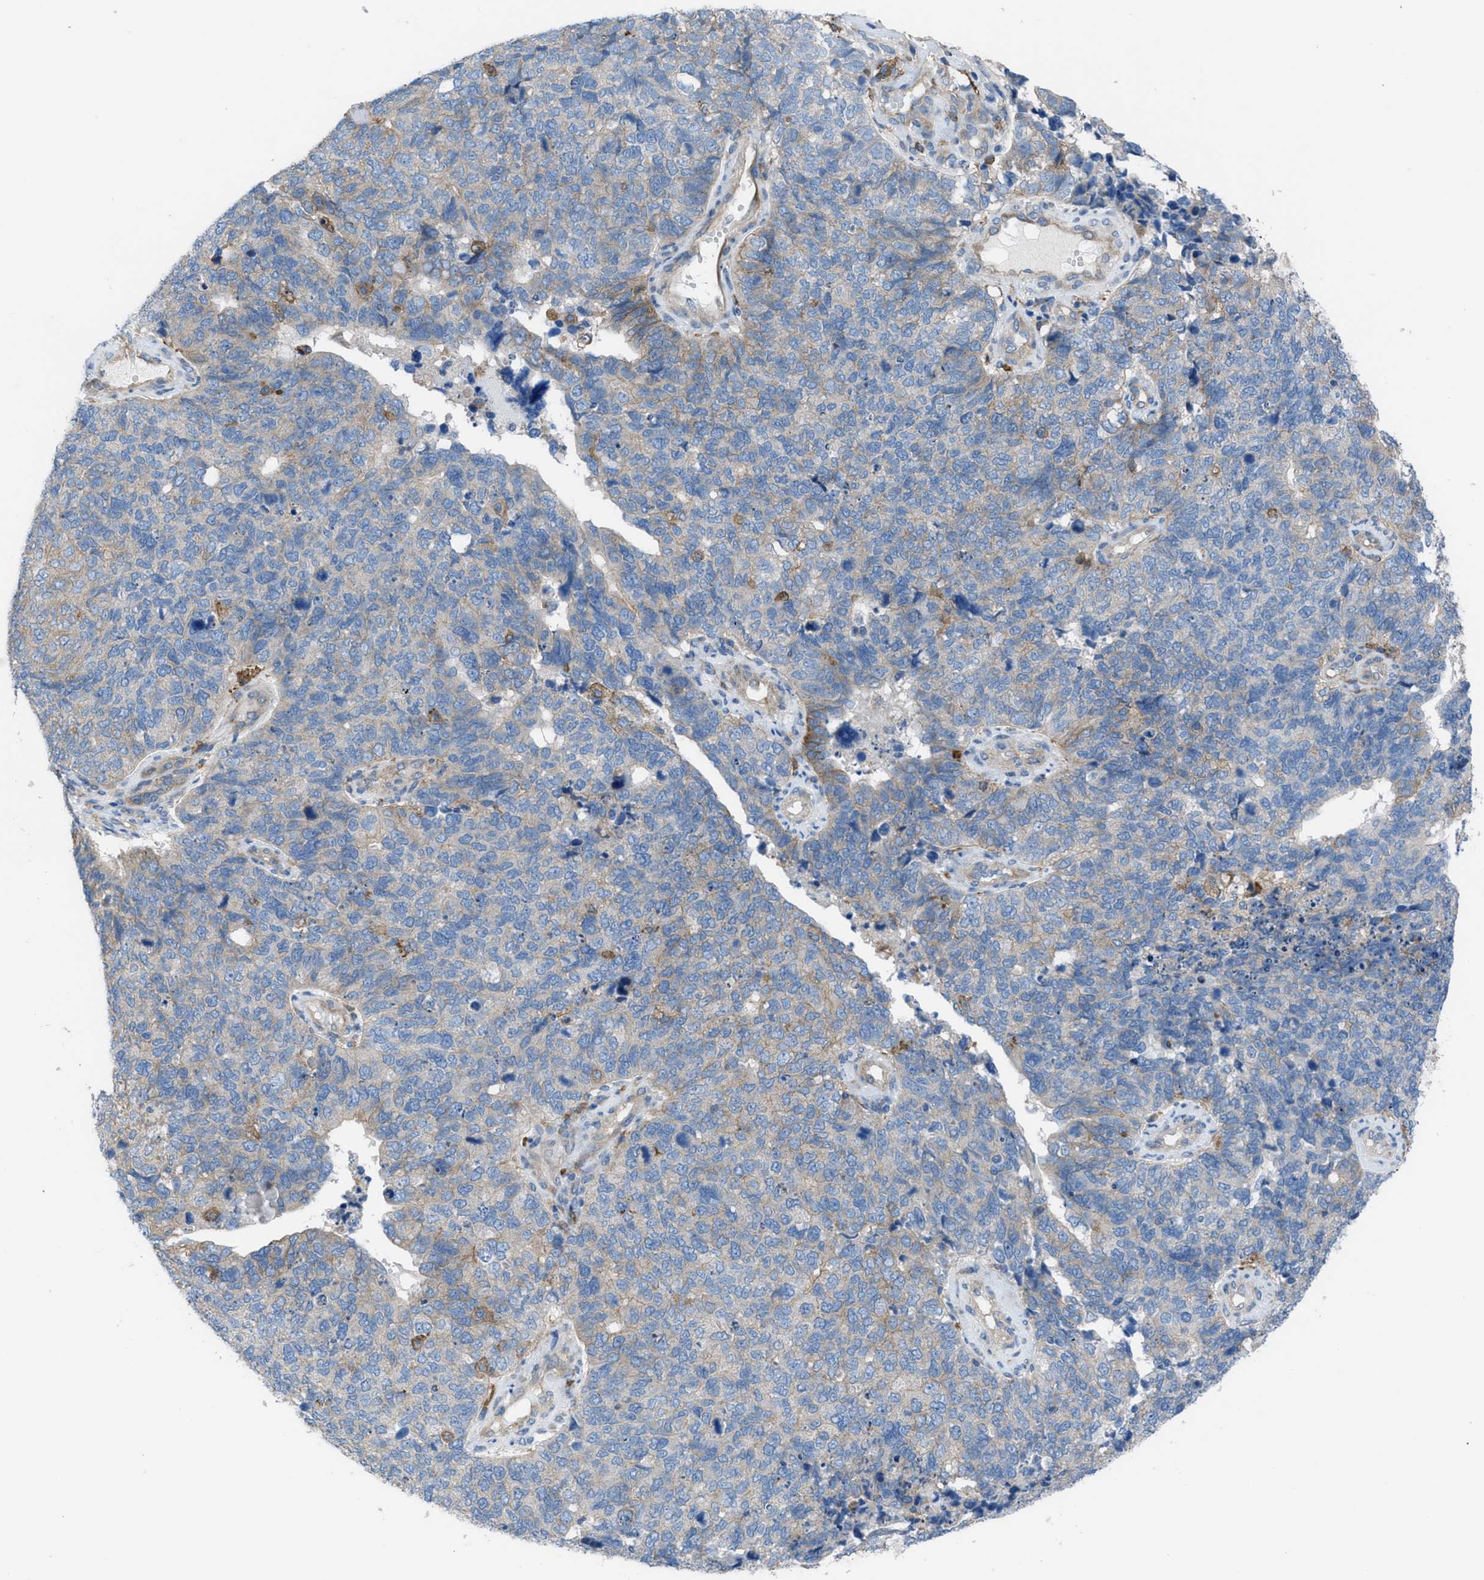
{"staining": {"intensity": "weak", "quantity": "25%-75%", "location": "cytoplasmic/membranous"}, "tissue": "cervical cancer", "cell_type": "Tumor cells", "image_type": "cancer", "snomed": [{"axis": "morphology", "description": "Squamous cell carcinoma, NOS"}, {"axis": "topography", "description": "Cervix"}], "caption": "Approximately 25%-75% of tumor cells in human cervical squamous cell carcinoma demonstrate weak cytoplasmic/membranous protein expression as visualized by brown immunohistochemical staining.", "gene": "EGFR", "patient": {"sex": "female", "age": 63}}